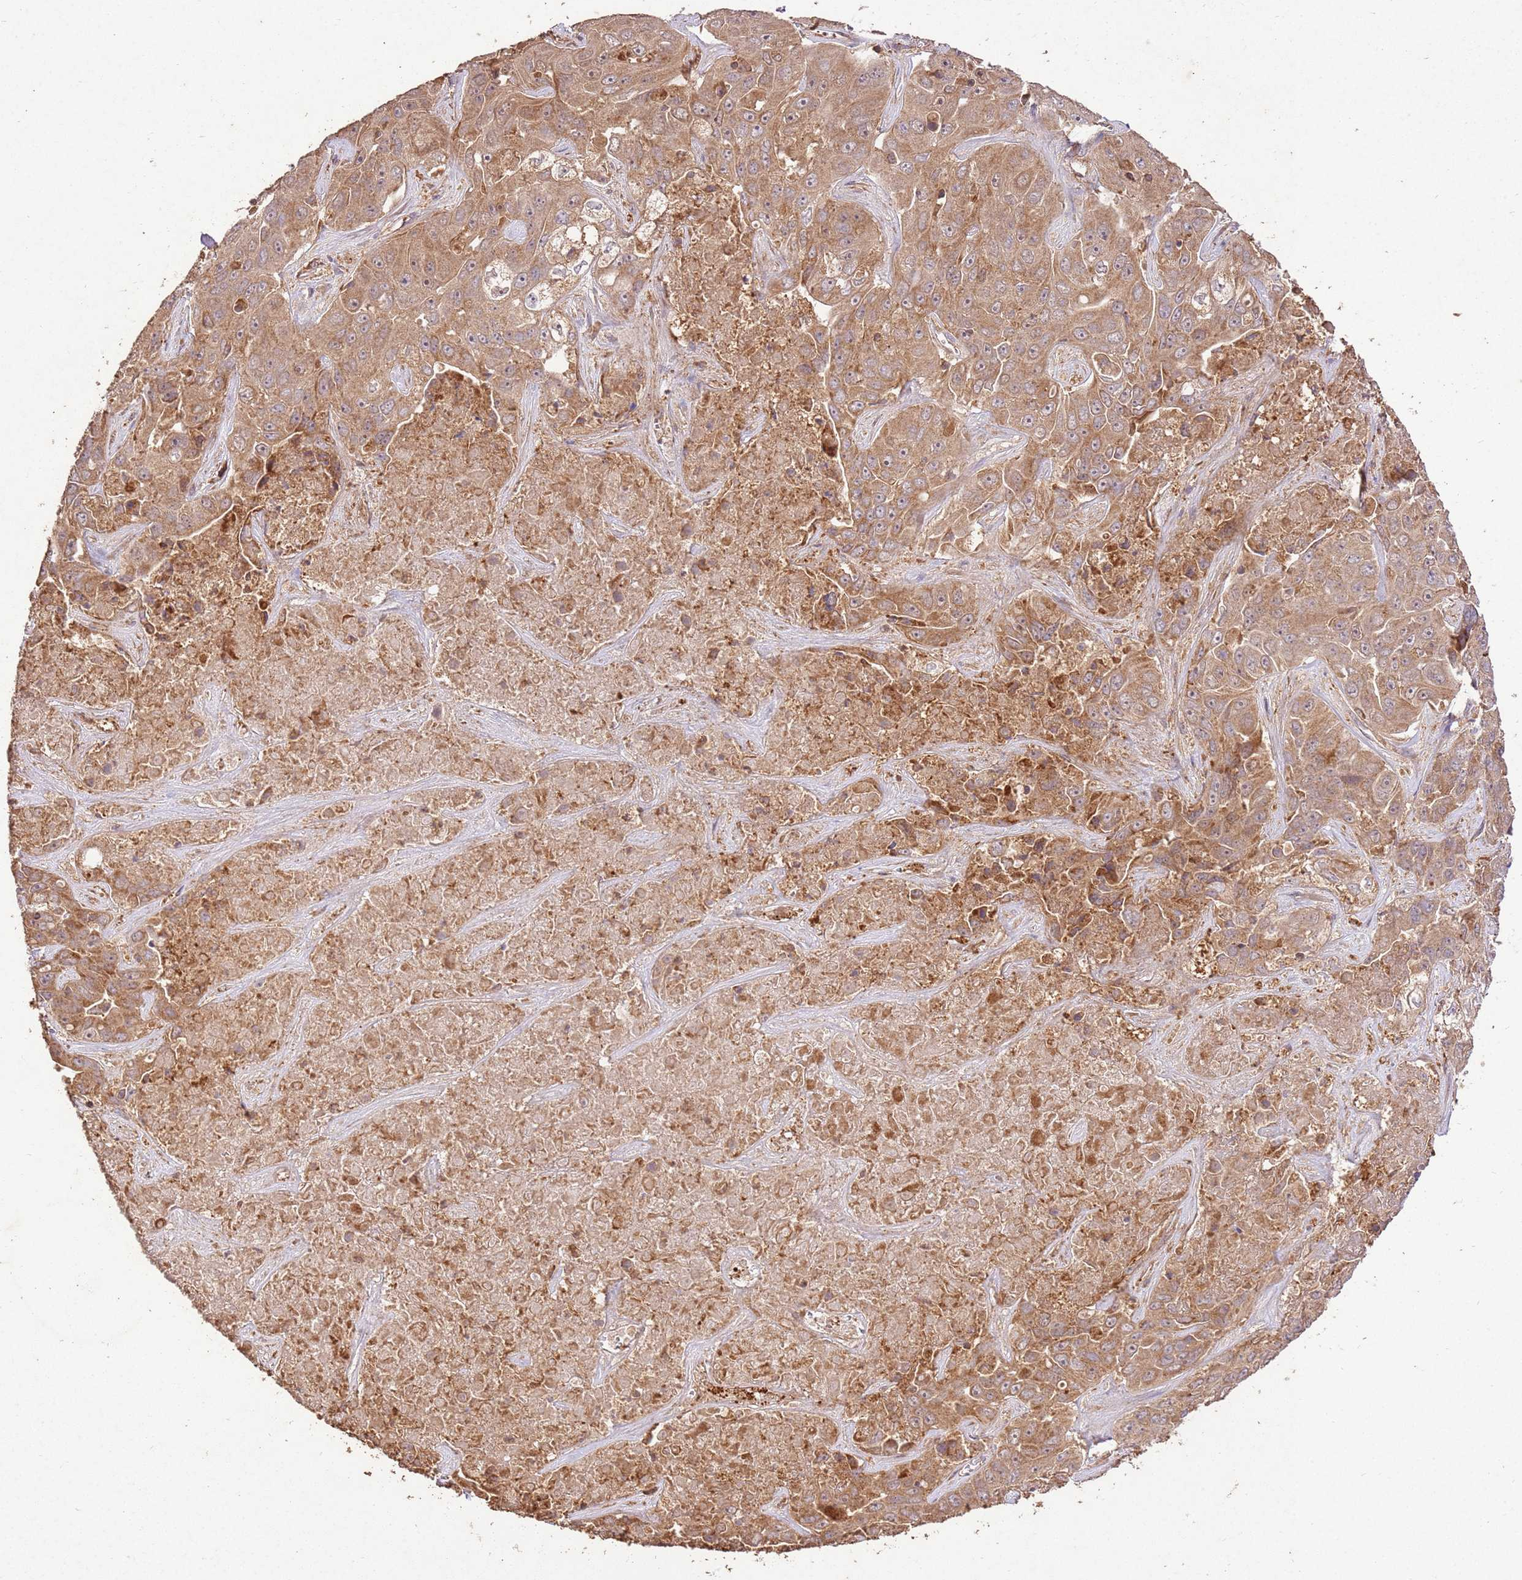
{"staining": {"intensity": "moderate", "quantity": ">75%", "location": "cytoplasmic/membranous,nuclear"}, "tissue": "liver cancer", "cell_type": "Tumor cells", "image_type": "cancer", "snomed": [{"axis": "morphology", "description": "Cholangiocarcinoma"}, {"axis": "topography", "description": "Liver"}], "caption": "Tumor cells reveal medium levels of moderate cytoplasmic/membranous and nuclear positivity in approximately >75% of cells in liver cancer (cholangiocarcinoma). (Stains: DAB (3,3'-diaminobenzidine) in brown, nuclei in blue, Microscopy: brightfield microscopy at high magnification).", "gene": "LRRC28", "patient": {"sex": "female", "age": 52}}